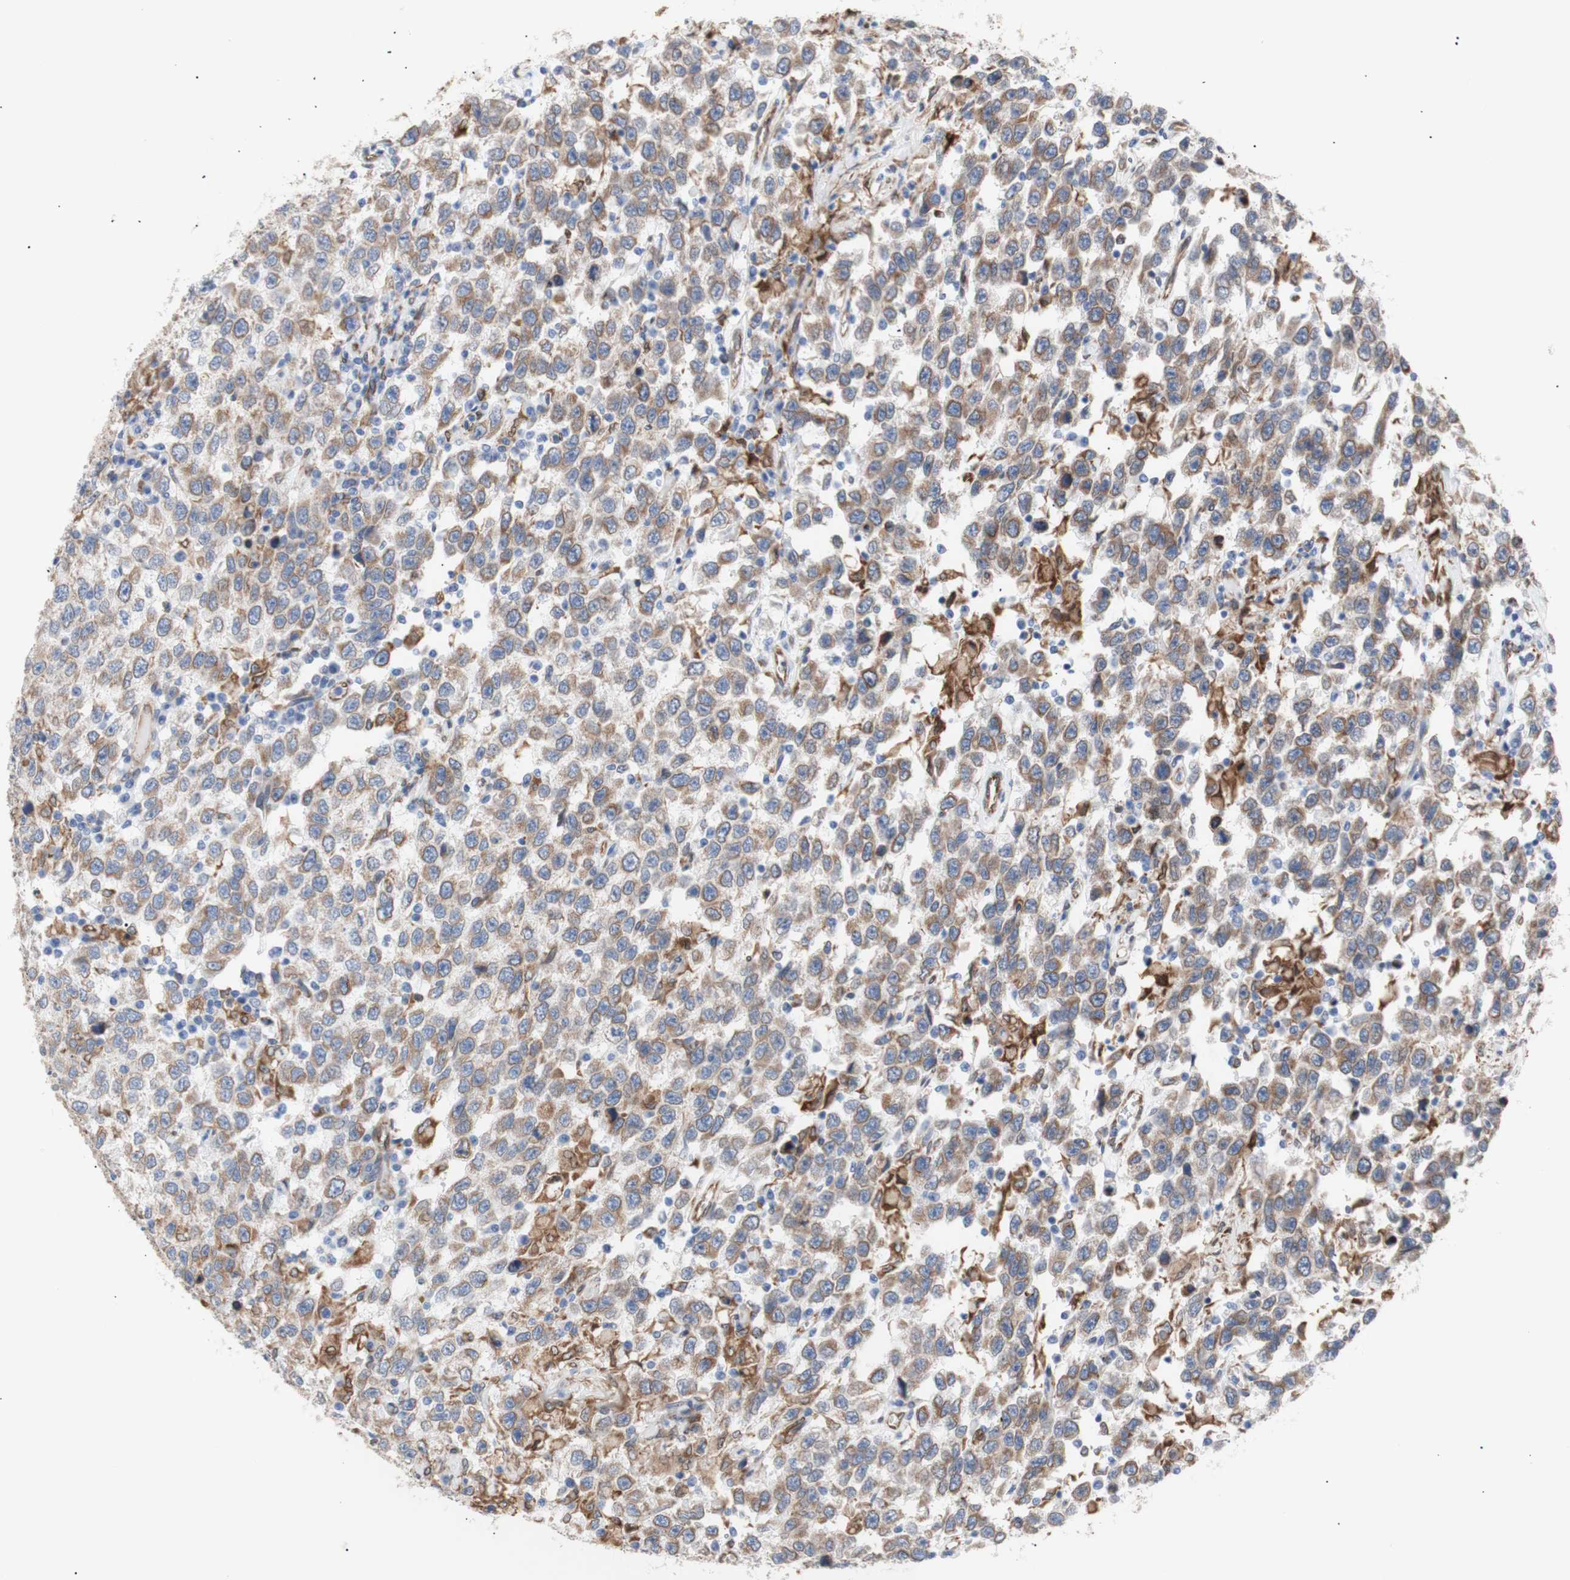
{"staining": {"intensity": "moderate", "quantity": ">75%", "location": "cytoplasmic/membranous"}, "tissue": "testis cancer", "cell_type": "Tumor cells", "image_type": "cancer", "snomed": [{"axis": "morphology", "description": "Seminoma, NOS"}, {"axis": "topography", "description": "Testis"}], "caption": "DAB immunohistochemical staining of human seminoma (testis) reveals moderate cytoplasmic/membranous protein staining in about >75% of tumor cells. Nuclei are stained in blue.", "gene": "ERLIN1", "patient": {"sex": "male", "age": 41}}